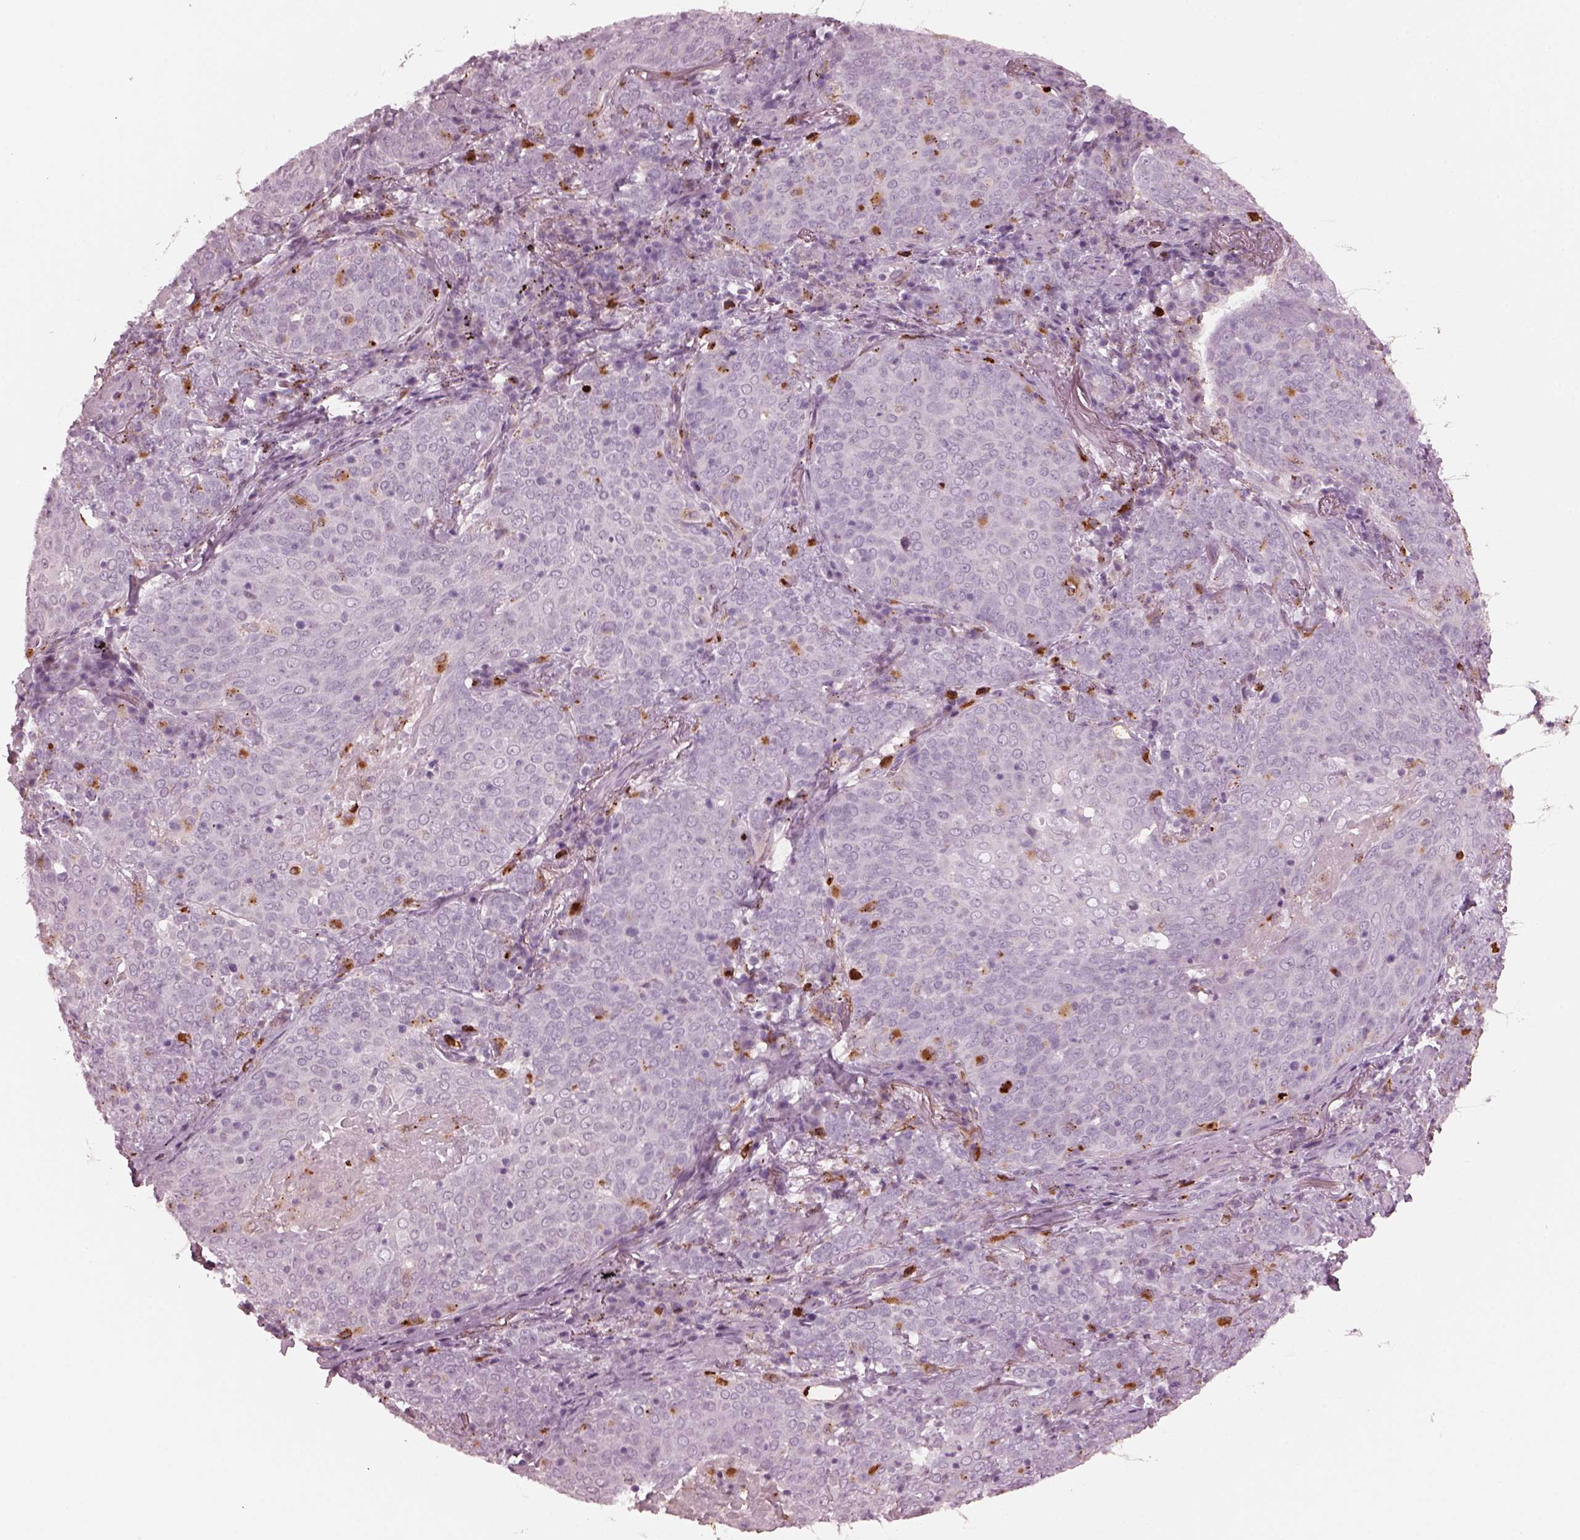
{"staining": {"intensity": "negative", "quantity": "none", "location": "none"}, "tissue": "lung cancer", "cell_type": "Tumor cells", "image_type": "cancer", "snomed": [{"axis": "morphology", "description": "Squamous cell carcinoma, NOS"}, {"axis": "topography", "description": "Lung"}], "caption": "This is an immunohistochemistry (IHC) micrograph of squamous cell carcinoma (lung). There is no positivity in tumor cells.", "gene": "SLAMF8", "patient": {"sex": "male", "age": 82}}